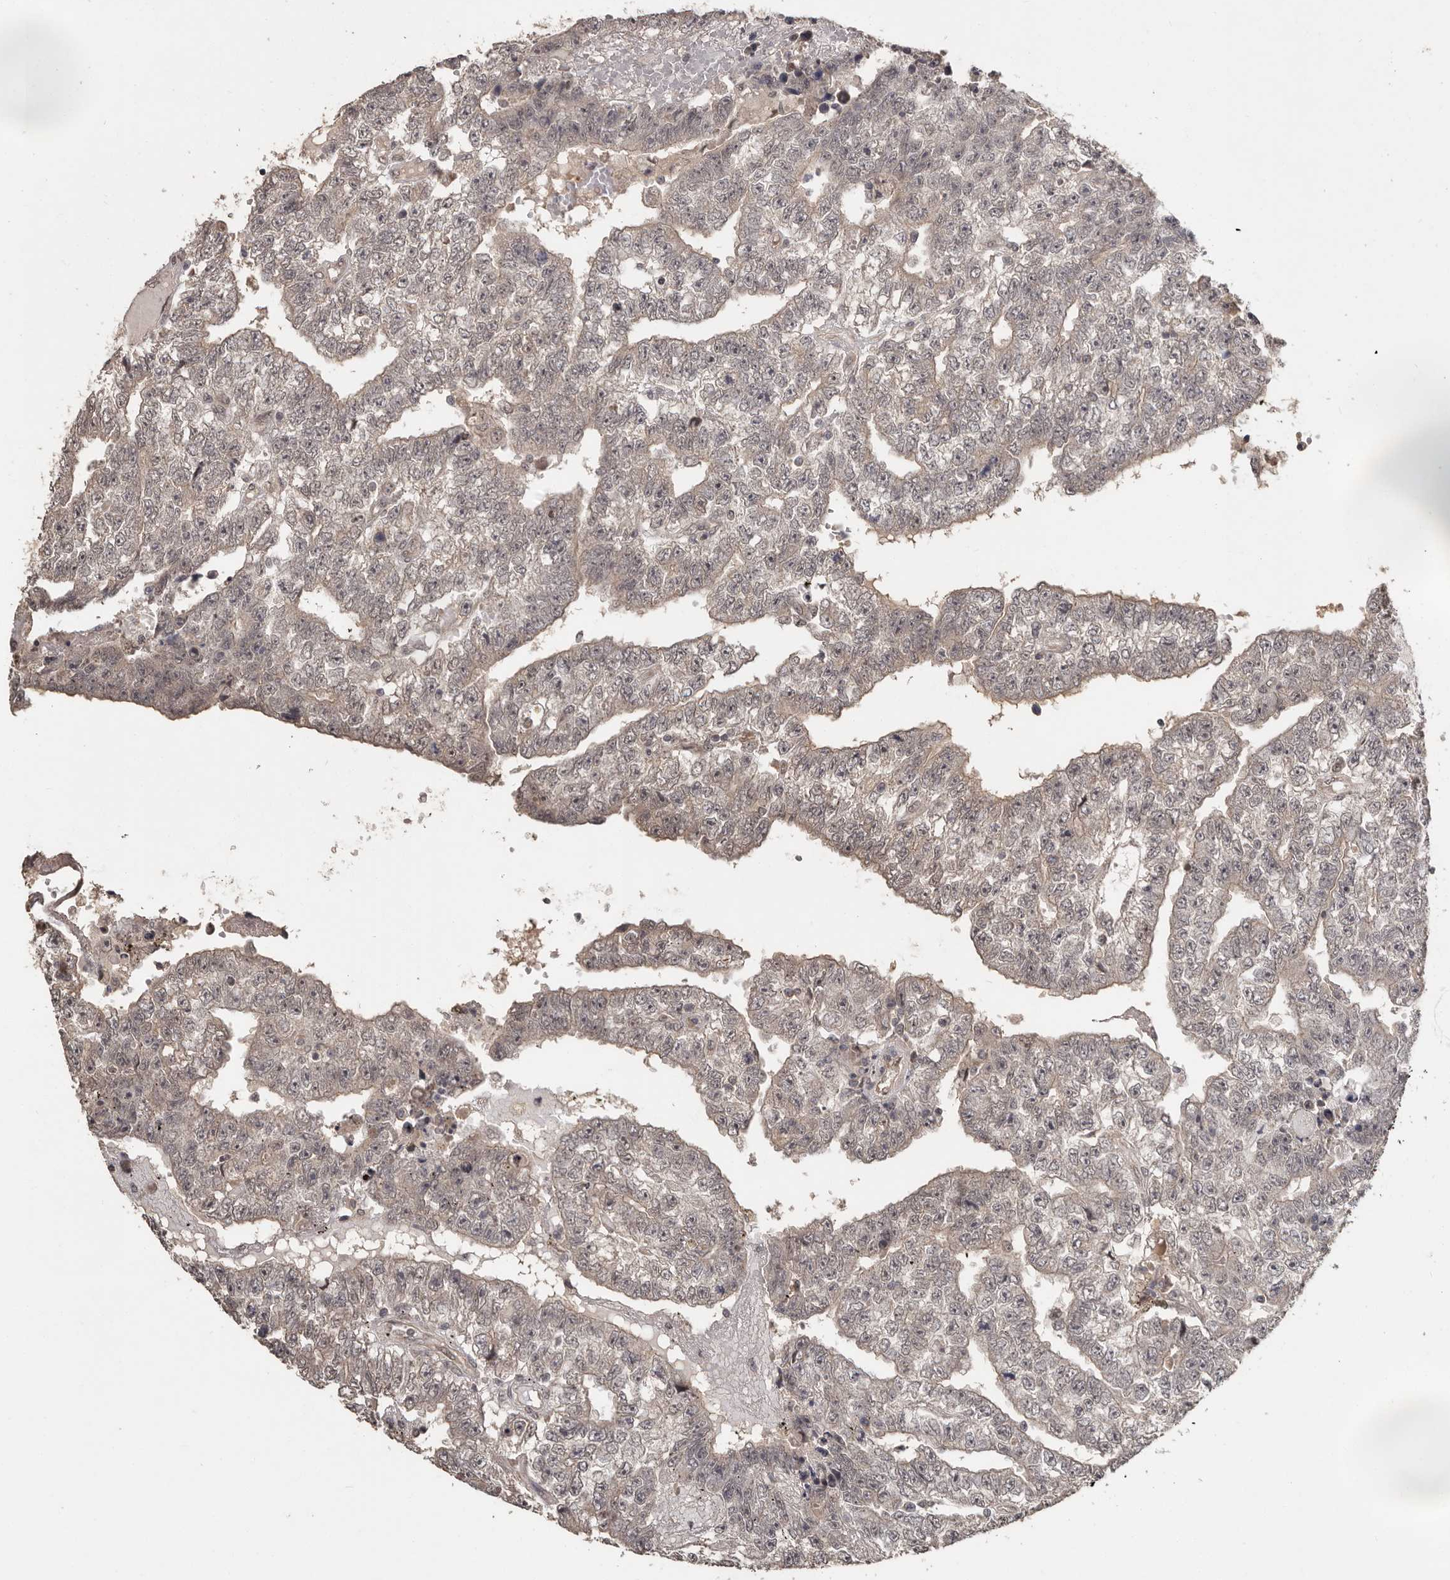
{"staining": {"intensity": "weak", "quantity": ">75%", "location": "cytoplasmic/membranous,nuclear"}, "tissue": "testis cancer", "cell_type": "Tumor cells", "image_type": "cancer", "snomed": [{"axis": "morphology", "description": "Carcinoma, Embryonal, NOS"}, {"axis": "topography", "description": "Testis"}], "caption": "A high-resolution micrograph shows immunohistochemistry staining of testis cancer, which exhibits weak cytoplasmic/membranous and nuclear positivity in approximately >75% of tumor cells. The protein is shown in brown color, while the nuclei are stained blue.", "gene": "ZFP14", "patient": {"sex": "male", "age": 25}}